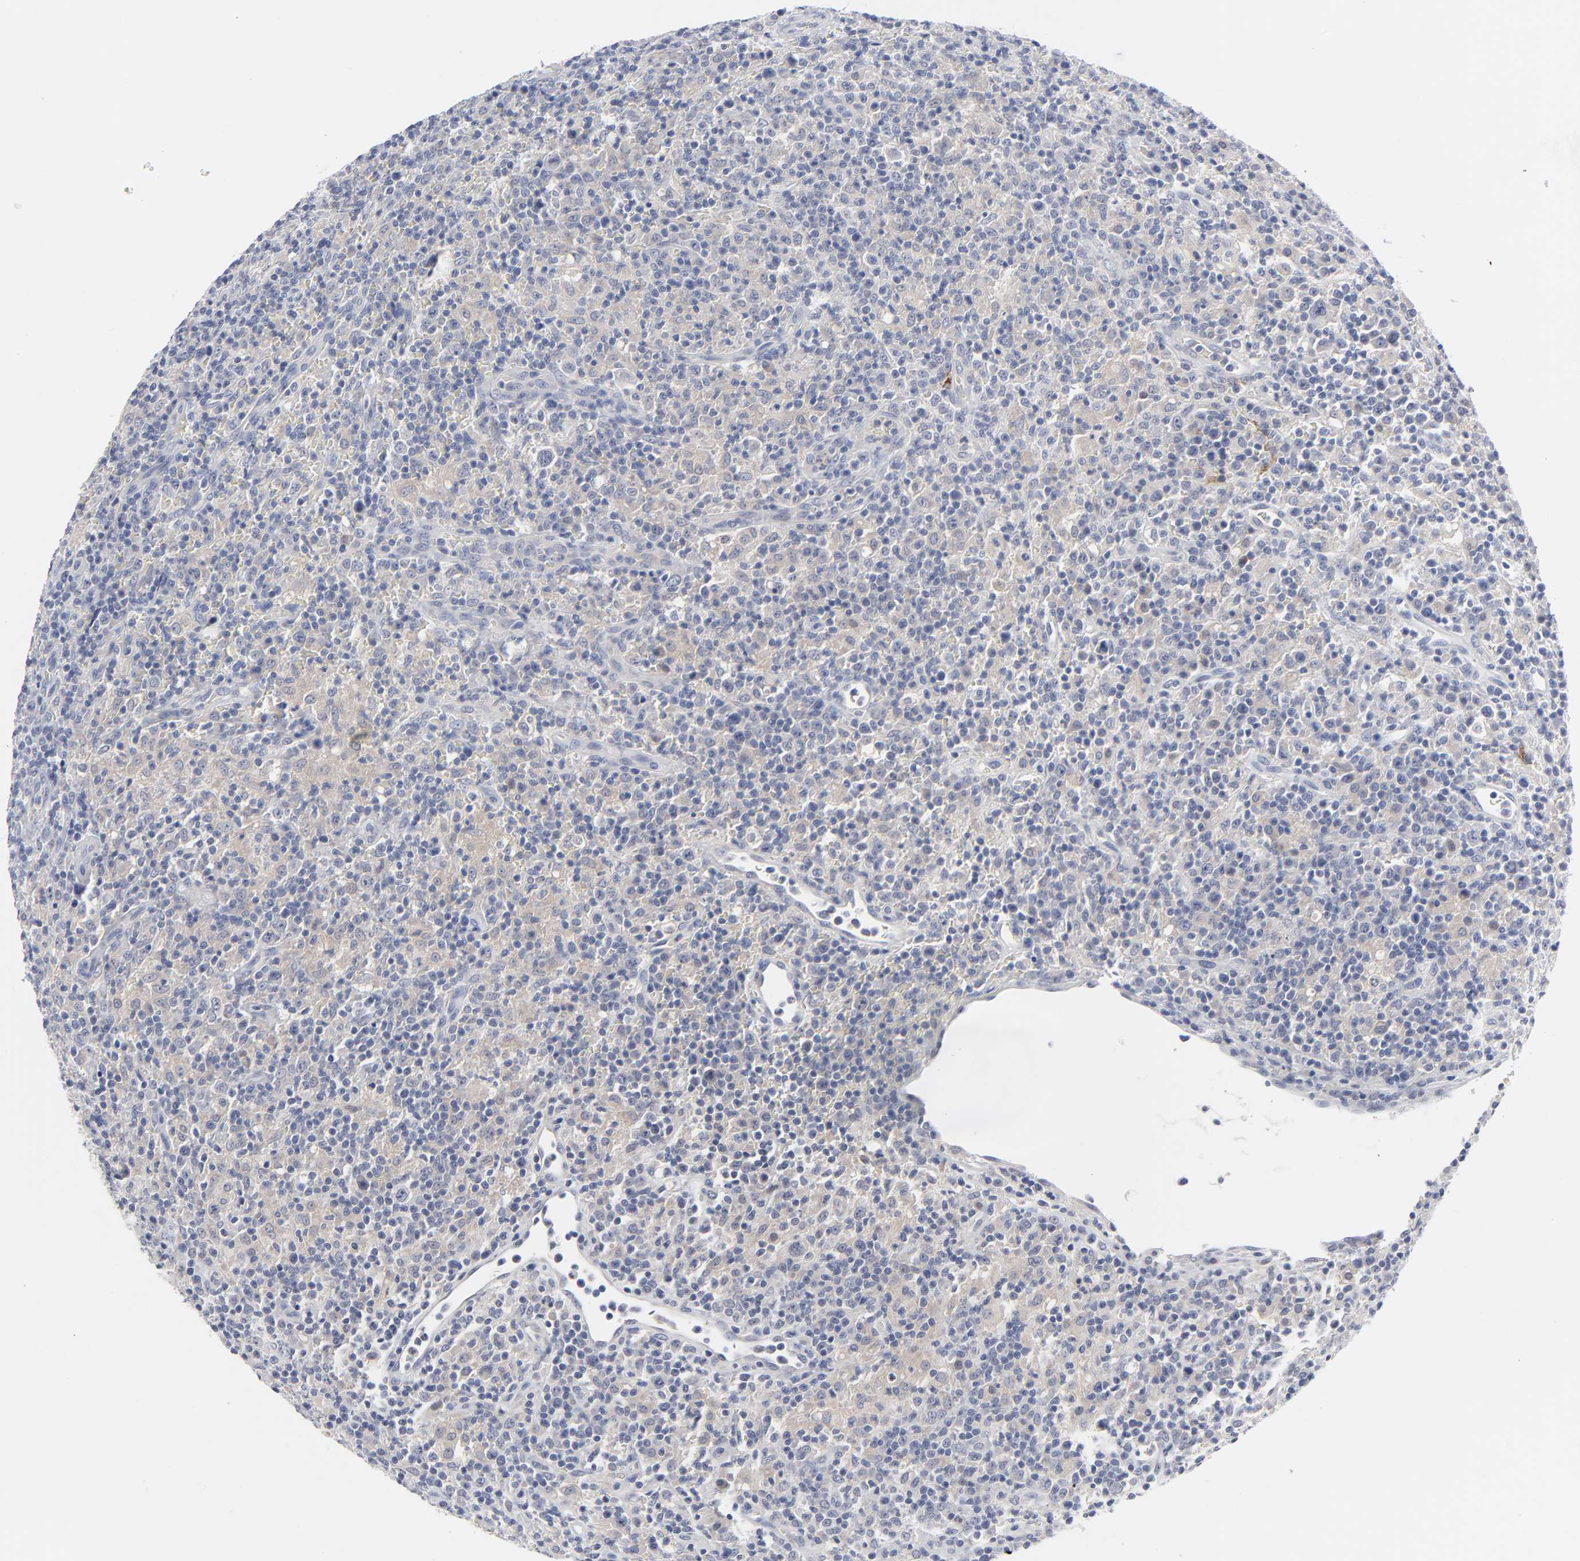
{"staining": {"intensity": "weak", "quantity": ">75%", "location": "cytoplasmic/membranous"}, "tissue": "lymphoma", "cell_type": "Tumor cells", "image_type": "cancer", "snomed": [{"axis": "morphology", "description": "Hodgkin's disease, NOS"}, {"axis": "topography", "description": "Lymph node"}], "caption": "The immunohistochemical stain highlights weak cytoplasmic/membranous positivity in tumor cells of Hodgkin's disease tissue. The staining was performed using DAB, with brown indicating positive protein expression. Nuclei are stained blue with hematoxylin.", "gene": "CLEC4G", "patient": {"sex": "male", "age": 65}}